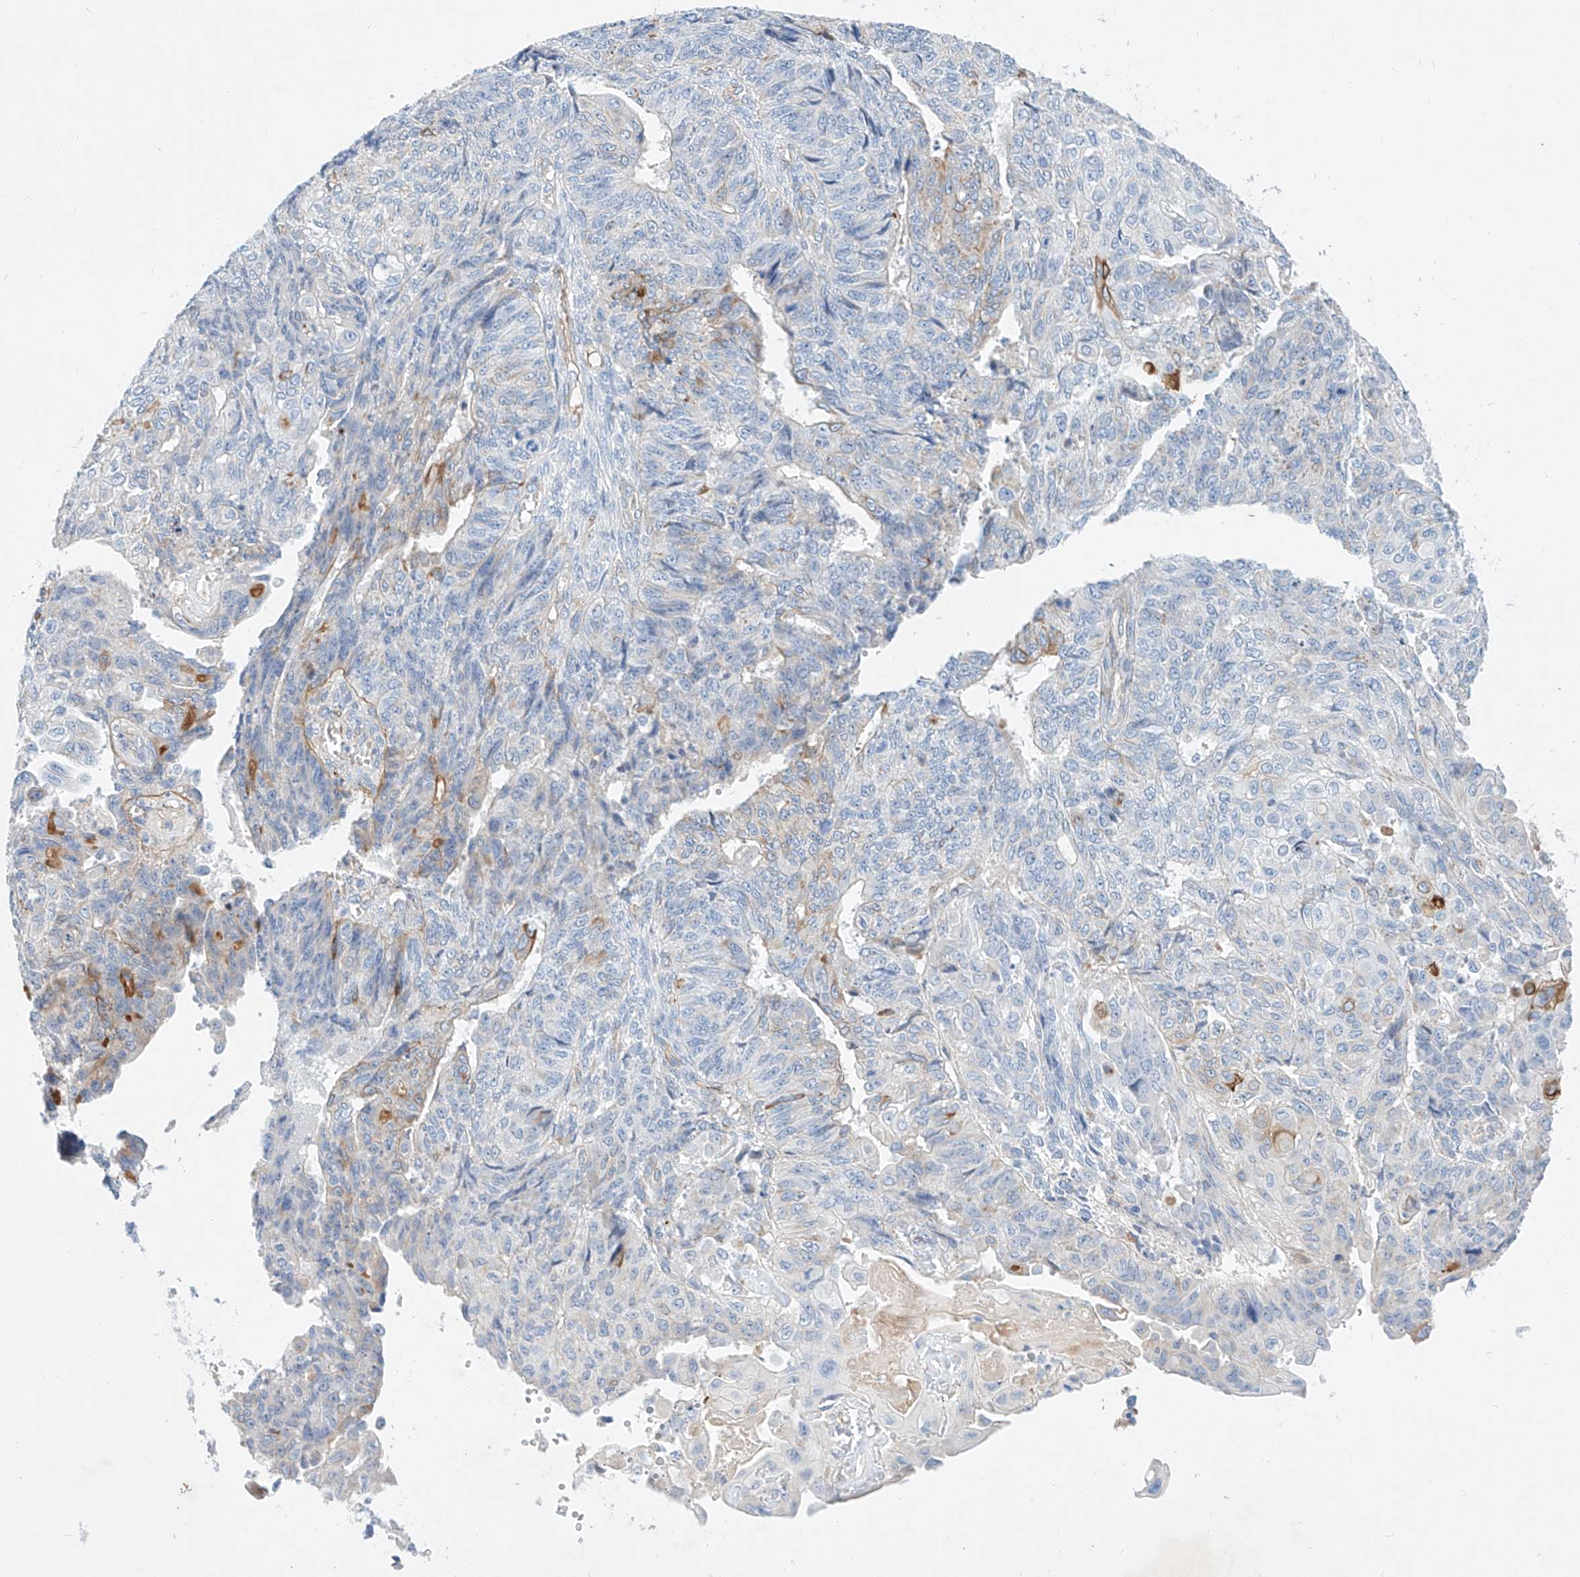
{"staining": {"intensity": "moderate", "quantity": "<25%", "location": "cytoplasmic/membranous"}, "tissue": "endometrial cancer", "cell_type": "Tumor cells", "image_type": "cancer", "snomed": [{"axis": "morphology", "description": "Adenocarcinoma, NOS"}, {"axis": "topography", "description": "Endometrium"}], "caption": "The micrograph demonstrates a brown stain indicating the presence of a protein in the cytoplasmic/membranous of tumor cells in adenocarcinoma (endometrial). The staining was performed using DAB (3,3'-diaminobenzidine) to visualize the protein expression in brown, while the nuclei were stained in blue with hematoxylin (Magnification: 20x).", "gene": "SBSPON", "patient": {"sex": "female", "age": 32}}